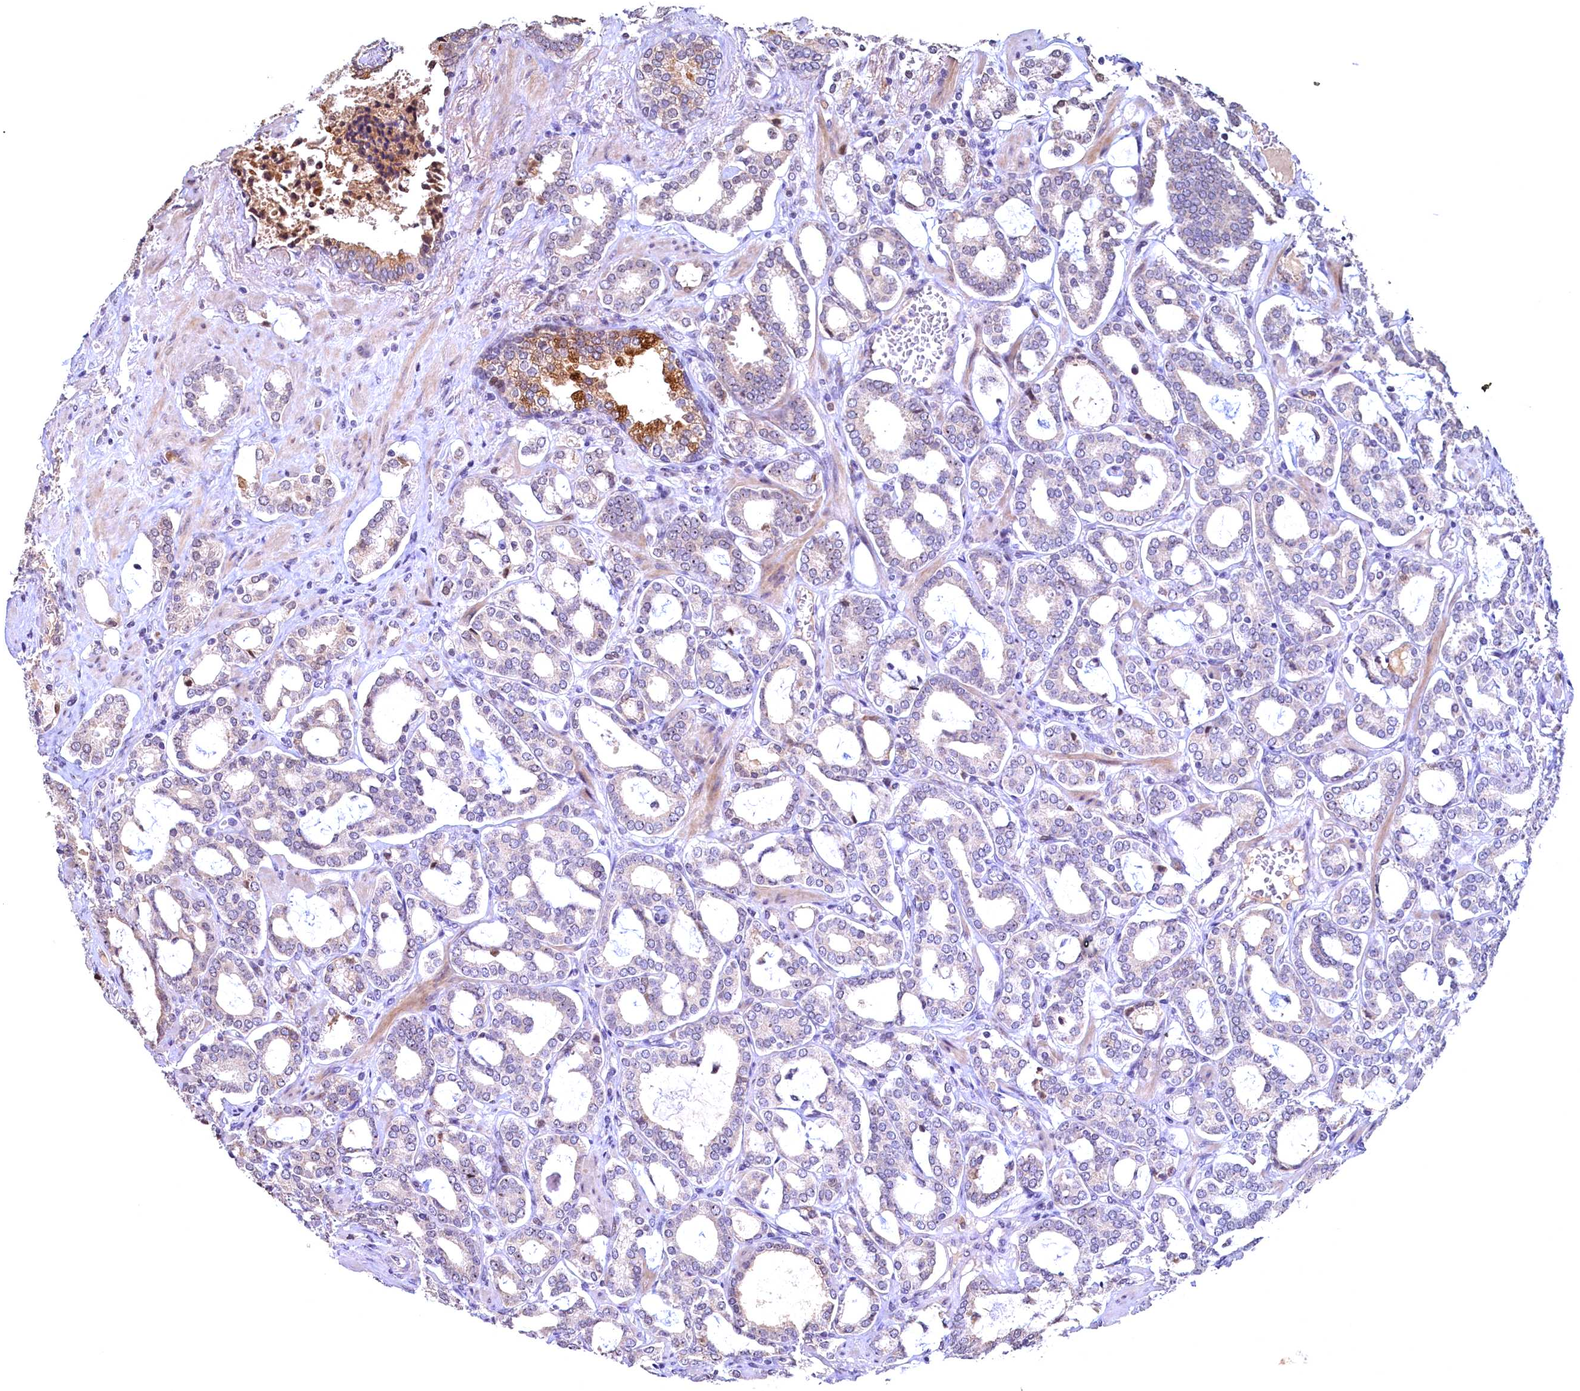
{"staining": {"intensity": "negative", "quantity": "none", "location": "none"}, "tissue": "prostate cancer", "cell_type": "Tumor cells", "image_type": "cancer", "snomed": [{"axis": "morphology", "description": "Adenocarcinoma, High grade"}, {"axis": "topography", "description": "Prostate and seminal vesicle, NOS"}], "caption": "Protein analysis of prostate cancer shows no significant positivity in tumor cells.", "gene": "LATS2", "patient": {"sex": "male", "age": 67}}